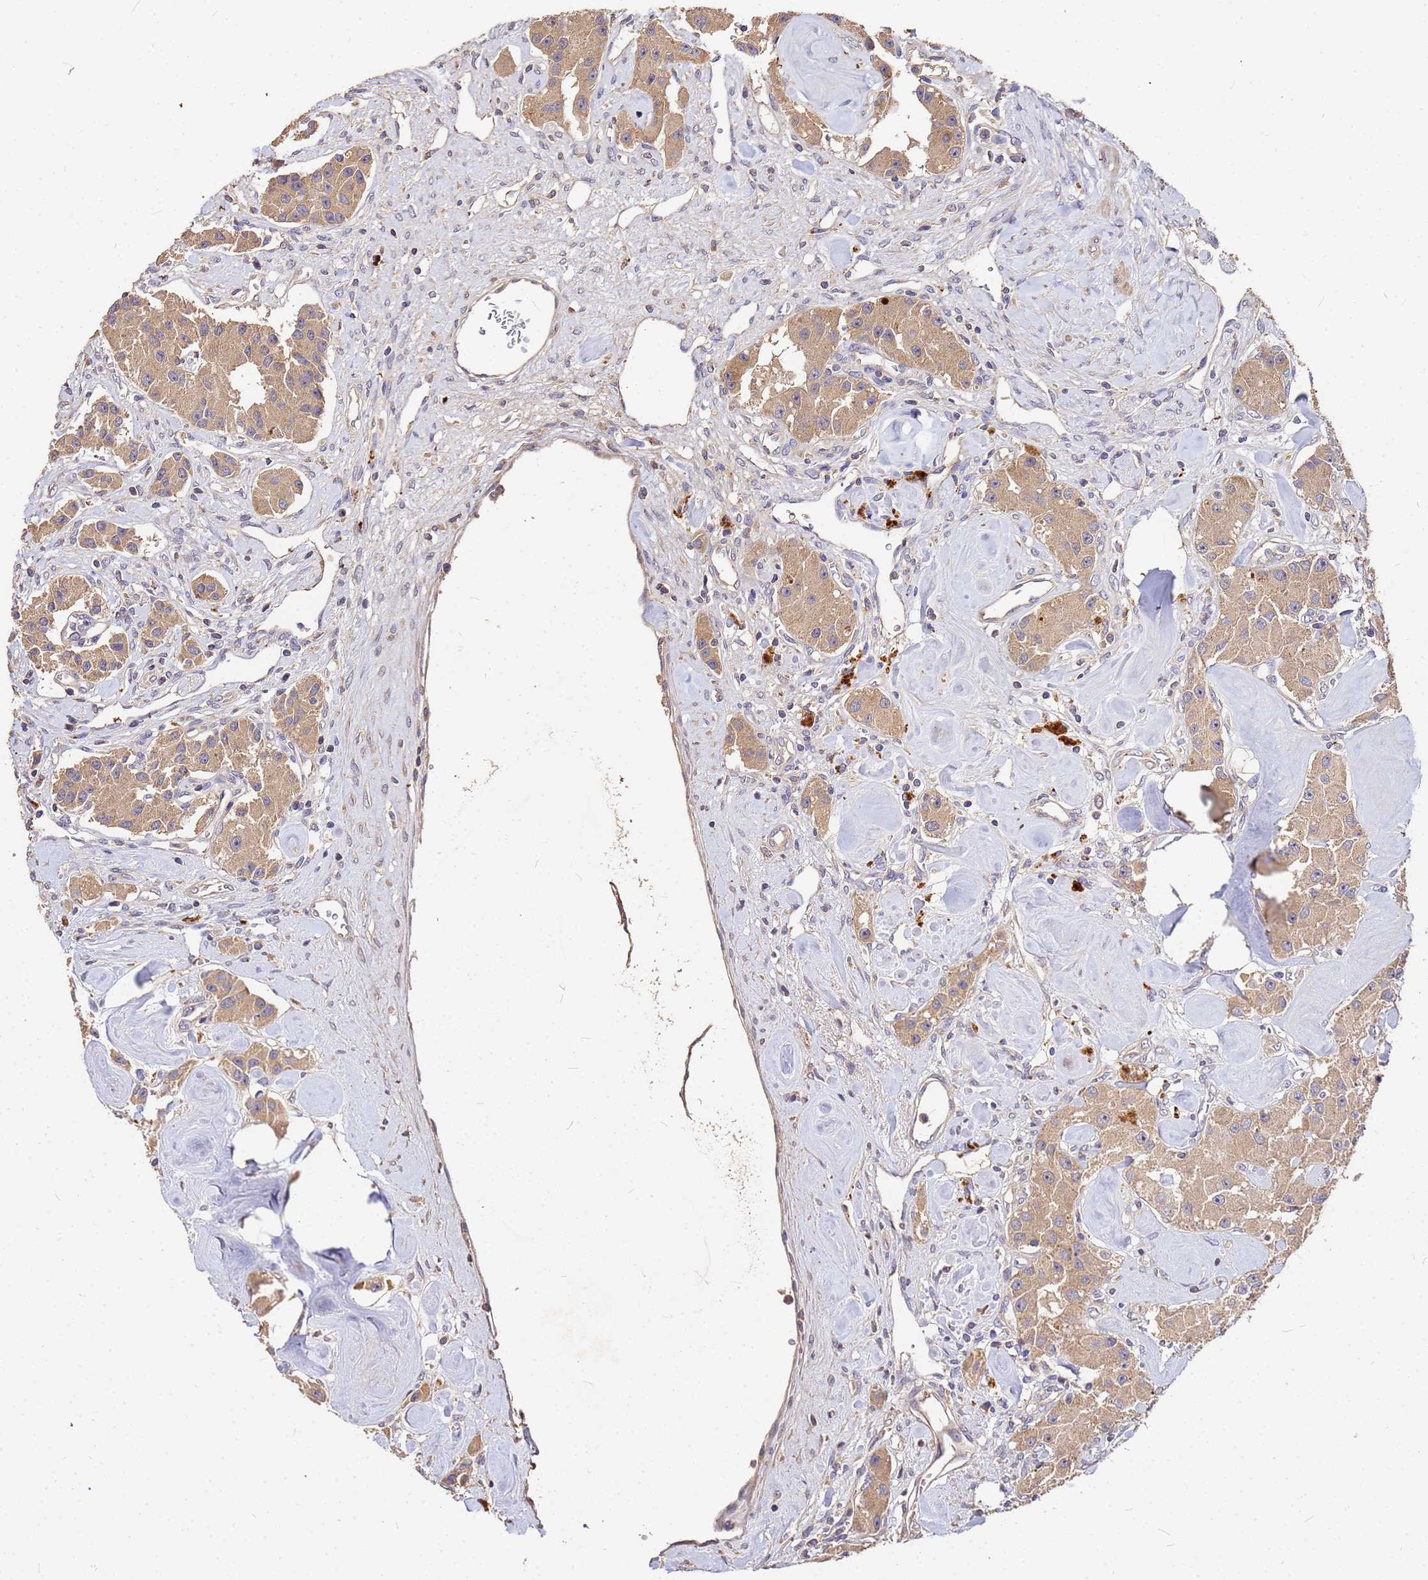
{"staining": {"intensity": "weak", "quantity": ">75%", "location": "cytoplasmic/membranous"}, "tissue": "carcinoid", "cell_type": "Tumor cells", "image_type": "cancer", "snomed": [{"axis": "morphology", "description": "Carcinoid, malignant, NOS"}, {"axis": "topography", "description": "Pancreas"}], "caption": "Immunohistochemistry photomicrograph of human malignant carcinoid stained for a protein (brown), which shows low levels of weak cytoplasmic/membranous positivity in approximately >75% of tumor cells.", "gene": "MTERF1", "patient": {"sex": "male", "age": 41}}